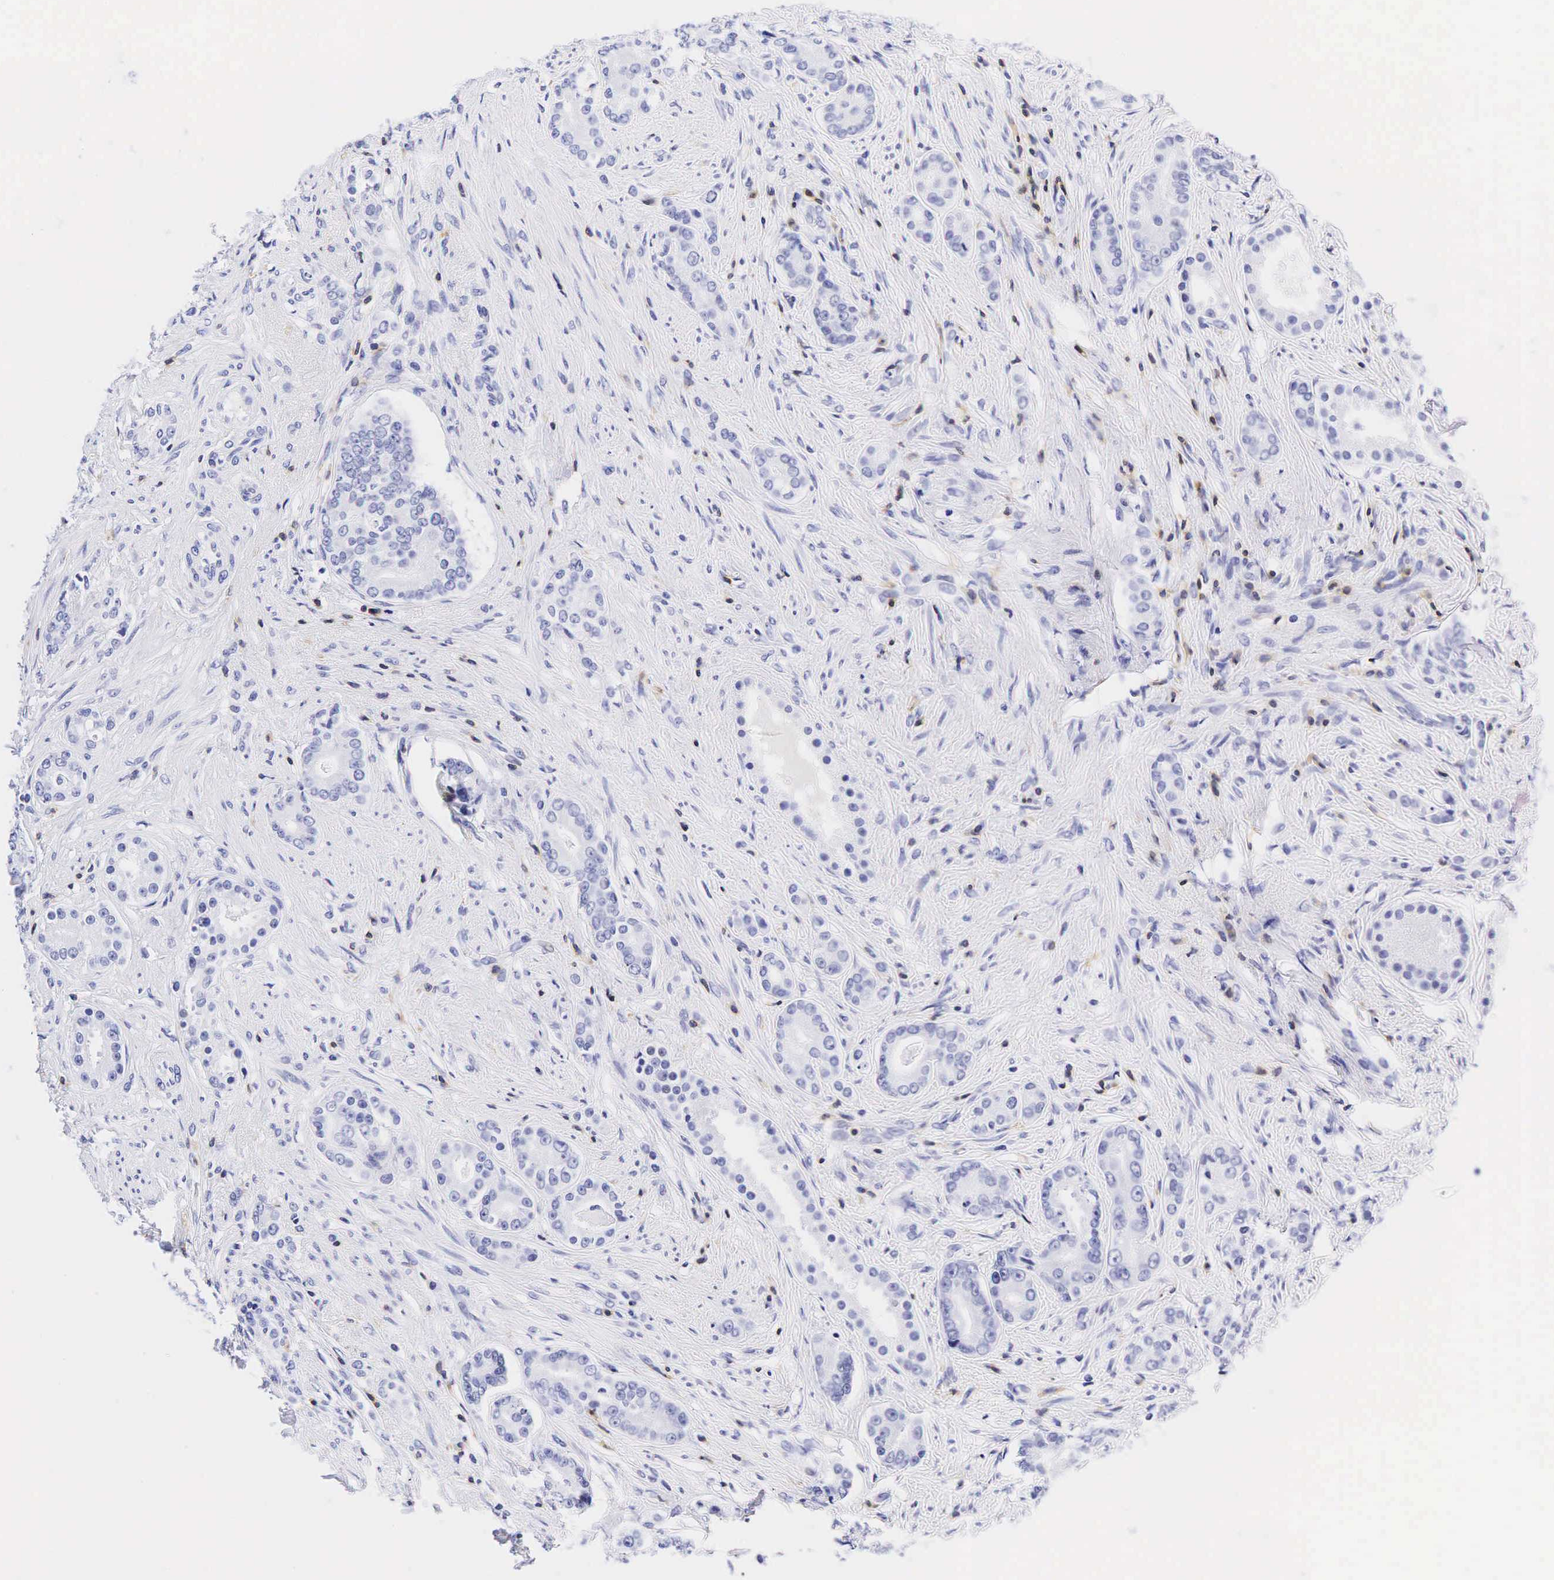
{"staining": {"intensity": "negative", "quantity": "none", "location": "none"}, "tissue": "prostate cancer", "cell_type": "Tumor cells", "image_type": "cancer", "snomed": [{"axis": "morphology", "description": "Adenocarcinoma, Medium grade"}, {"axis": "topography", "description": "Prostate"}], "caption": "Medium-grade adenocarcinoma (prostate) was stained to show a protein in brown. There is no significant positivity in tumor cells. (DAB (3,3'-diaminobenzidine) immunohistochemistry with hematoxylin counter stain).", "gene": "CD3E", "patient": {"sex": "male", "age": 59}}